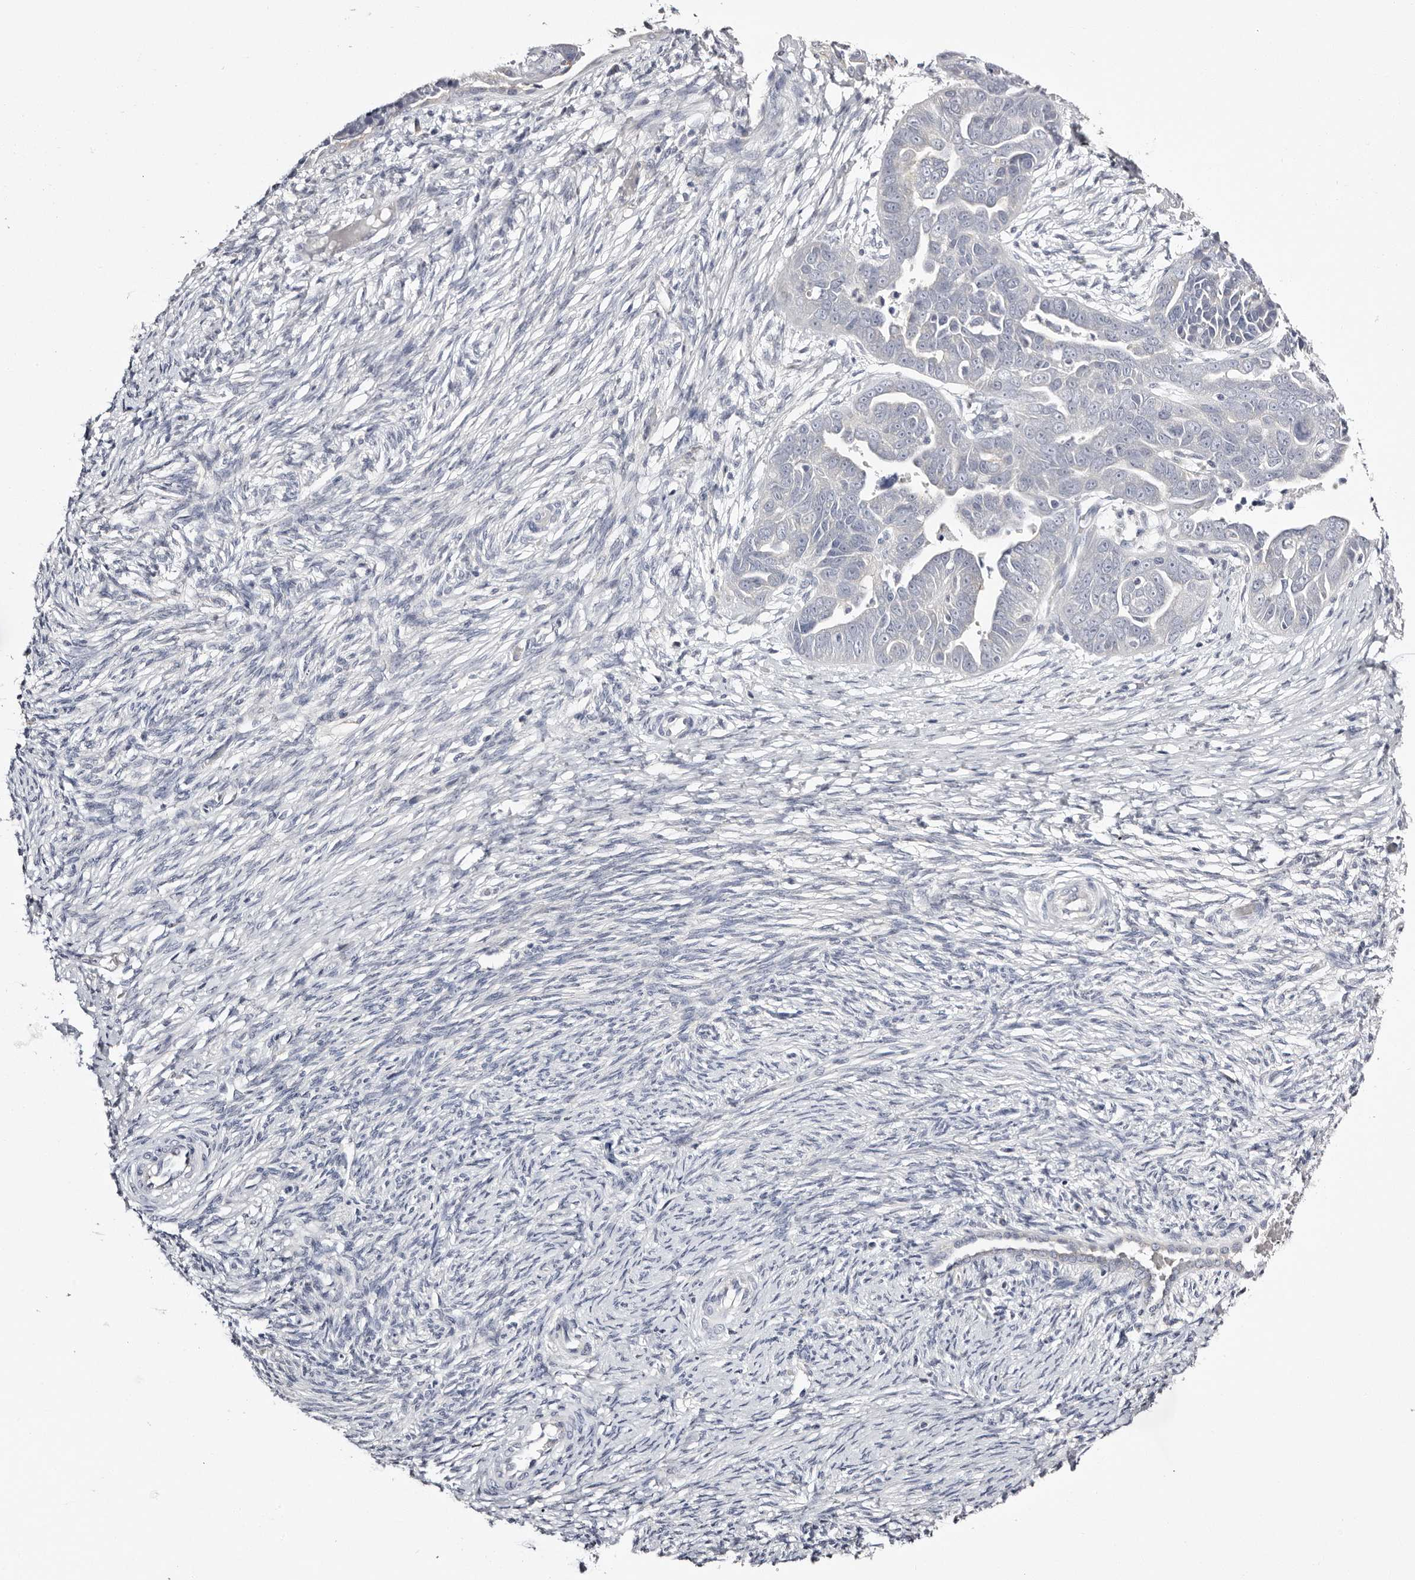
{"staining": {"intensity": "negative", "quantity": "none", "location": "none"}, "tissue": "ovarian cancer", "cell_type": "Tumor cells", "image_type": "cancer", "snomed": [{"axis": "morphology", "description": "Cystadenocarcinoma, serous, NOS"}, {"axis": "topography", "description": "Ovary"}], "caption": "Protein analysis of ovarian serous cystadenocarcinoma exhibits no significant positivity in tumor cells.", "gene": "ROM1", "patient": {"sex": "female", "age": 44}}